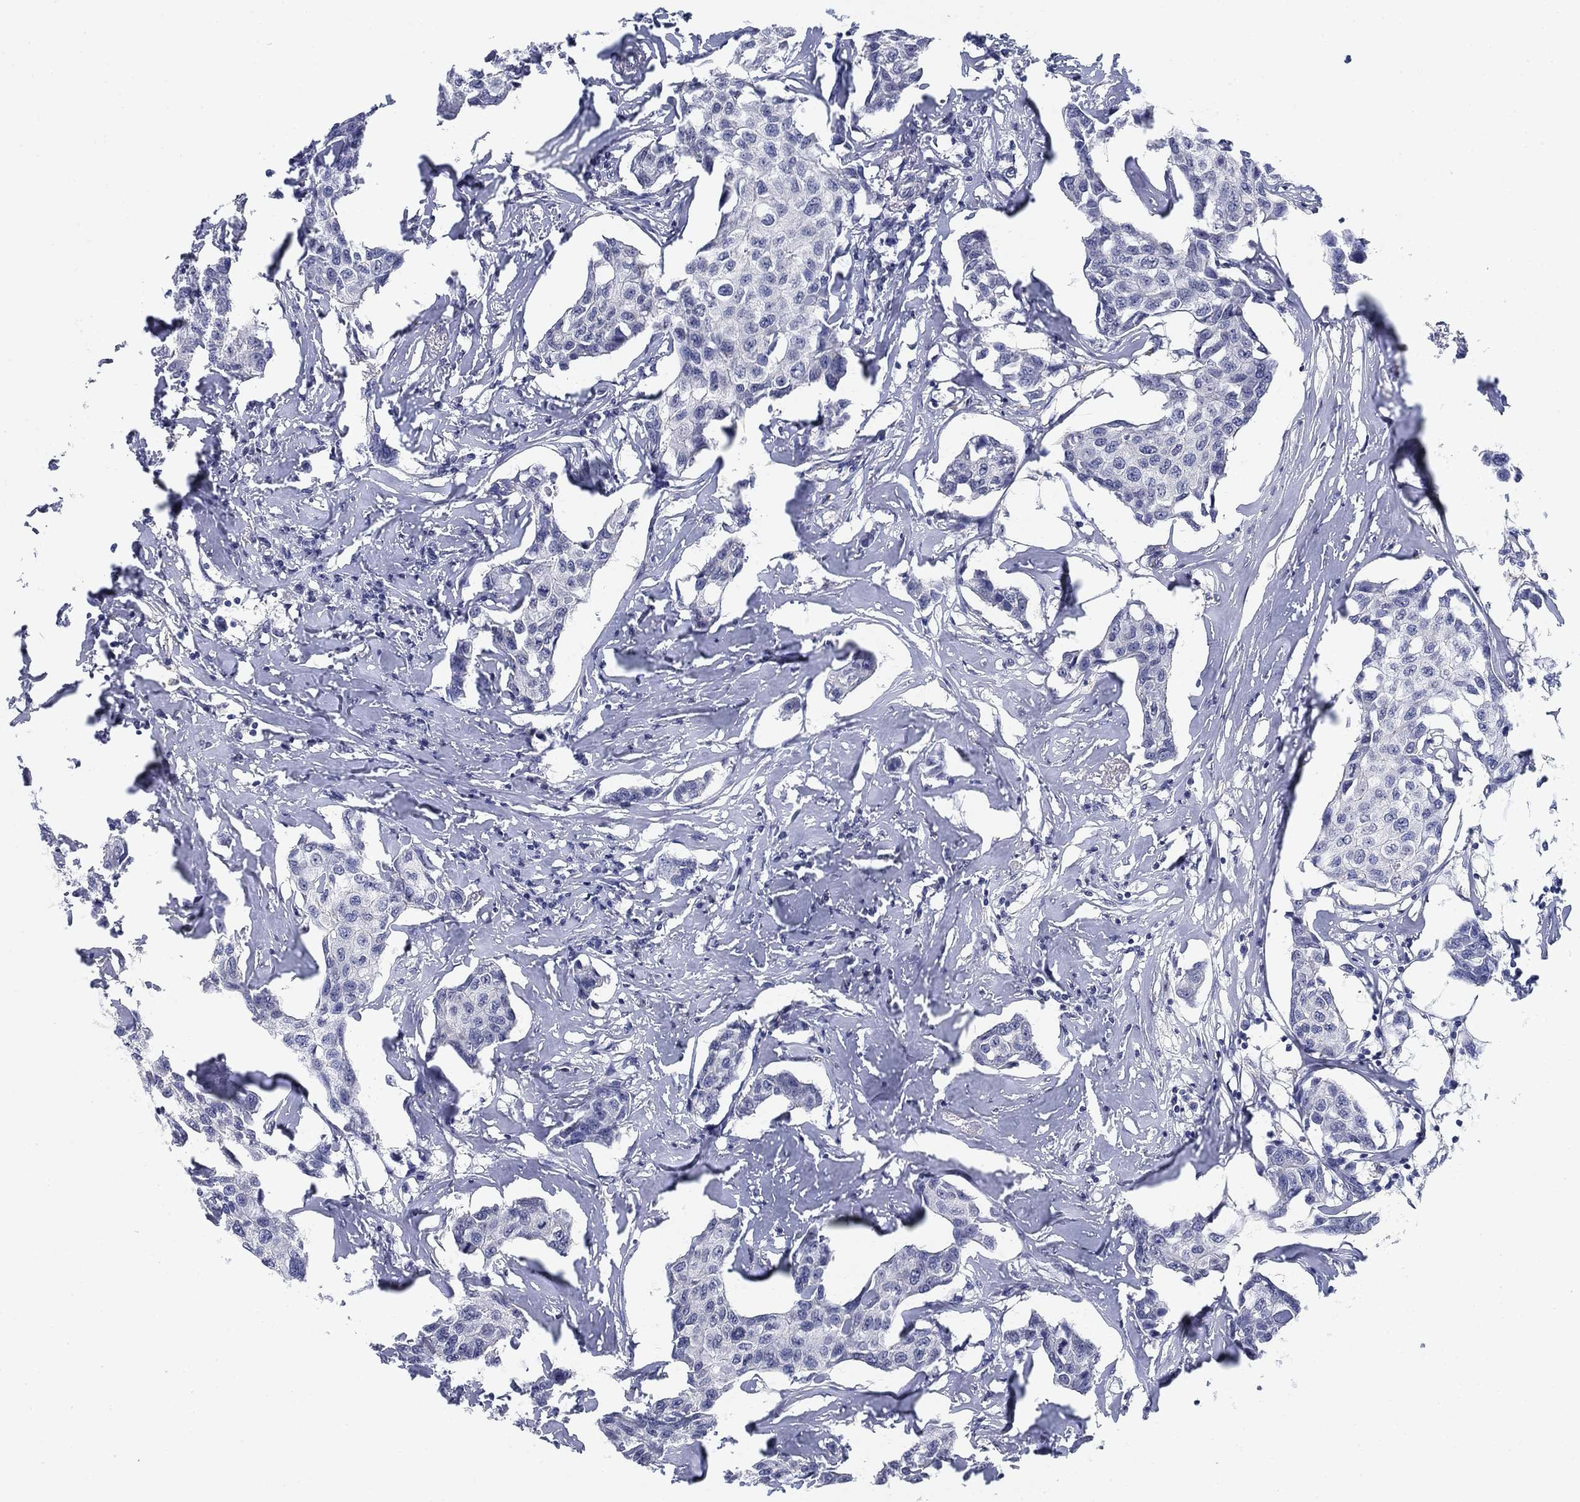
{"staining": {"intensity": "negative", "quantity": "none", "location": "none"}, "tissue": "breast cancer", "cell_type": "Tumor cells", "image_type": "cancer", "snomed": [{"axis": "morphology", "description": "Duct carcinoma"}, {"axis": "topography", "description": "Breast"}], "caption": "Immunohistochemistry (IHC) of breast cancer (intraductal carcinoma) reveals no positivity in tumor cells.", "gene": "OTUB2", "patient": {"sex": "female", "age": 80}}